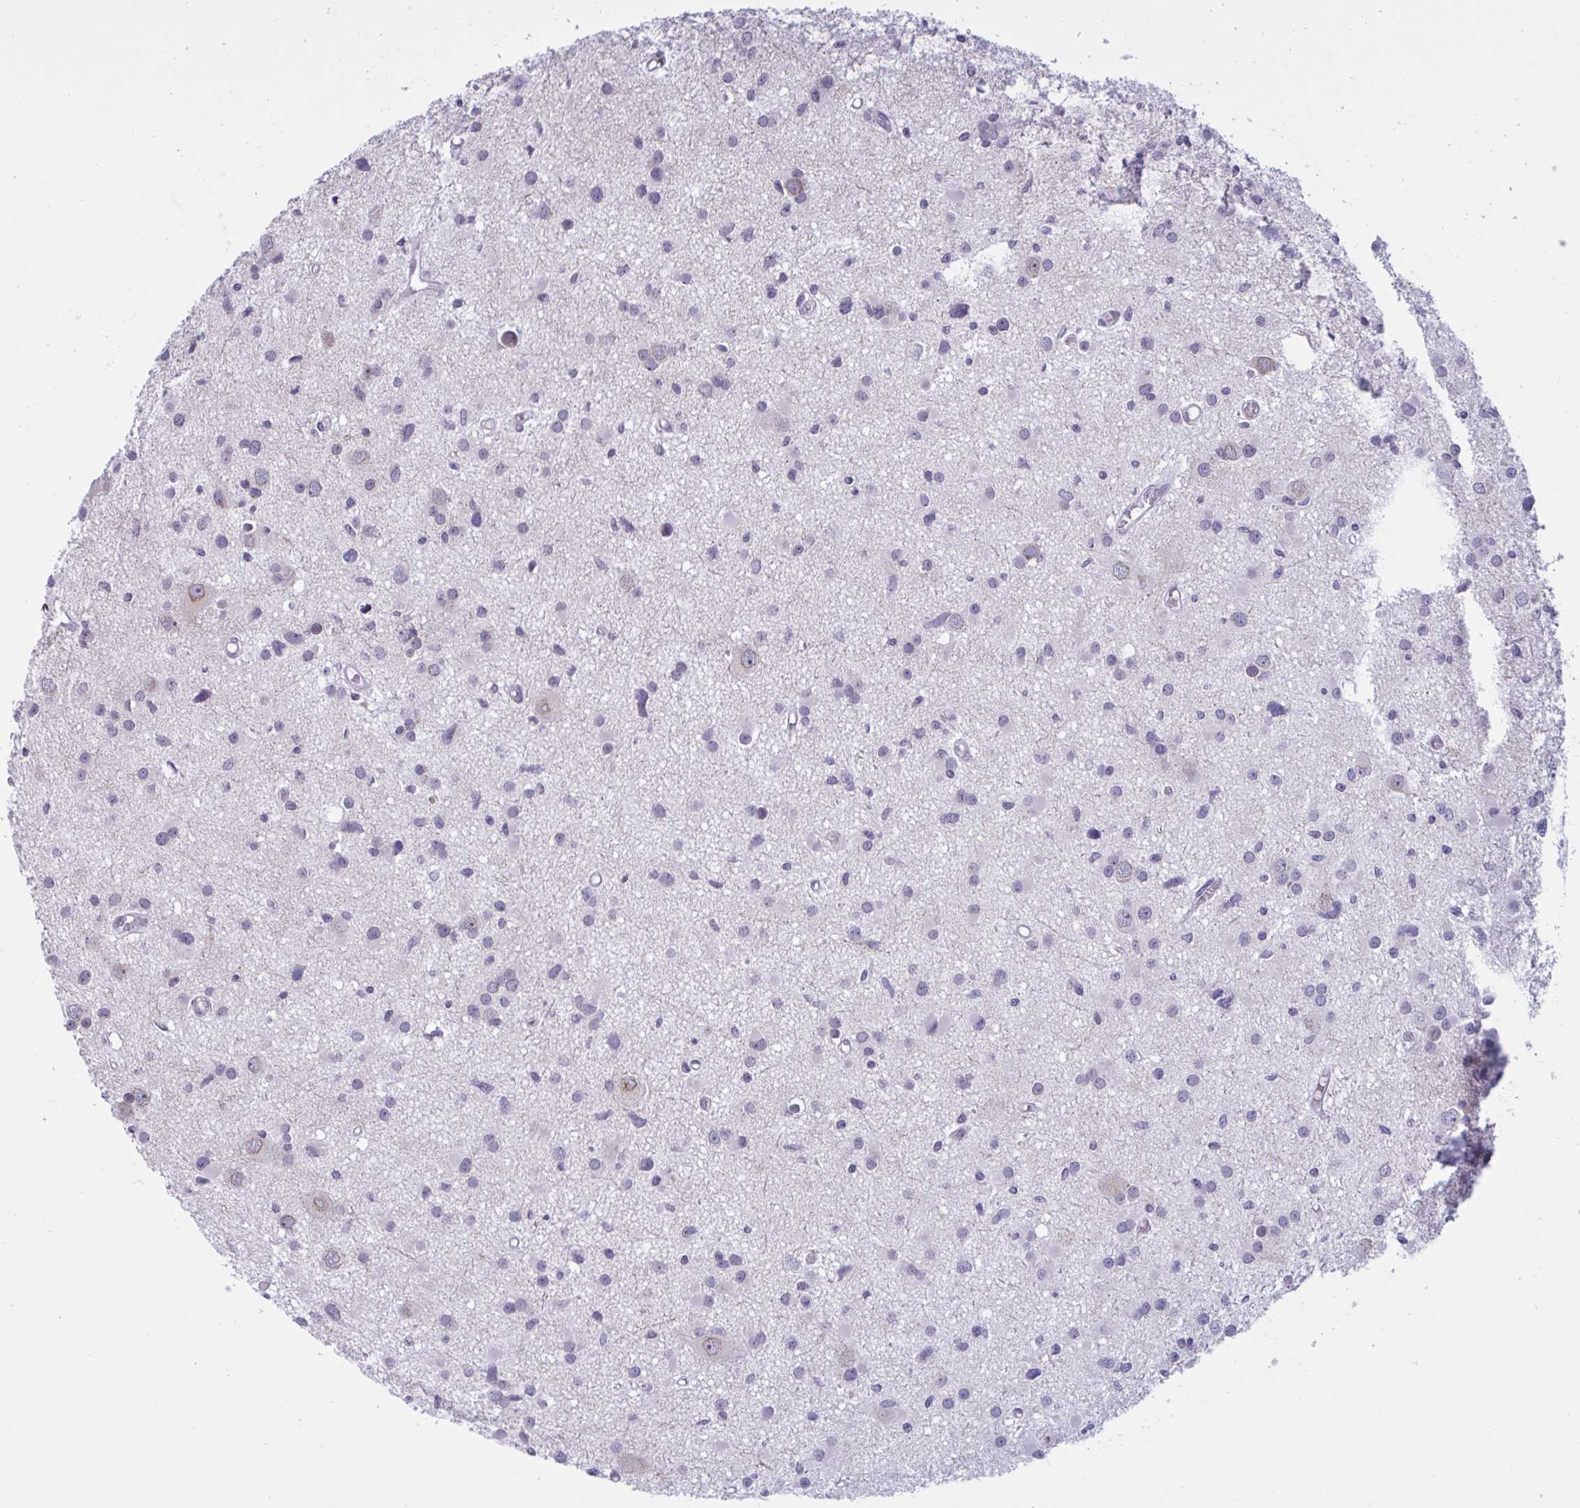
{"staining": {"intensity": "negative", "quantity": "none", "location": "none"}, "tissue": "glioma", "cell_type": "Tumor cells", "image_type": "cancer", "snomed": [{"axis": "morphology", "description": "Glioma, malignant, High grade"}, {"axis": "topography", "description": "Brain"}], "caption": "This is a image of IHC staining of glioma, which shows no expression in tumor cells.", "gene": "DOCK11", "patient": {"sex": "male", "age": 54}}